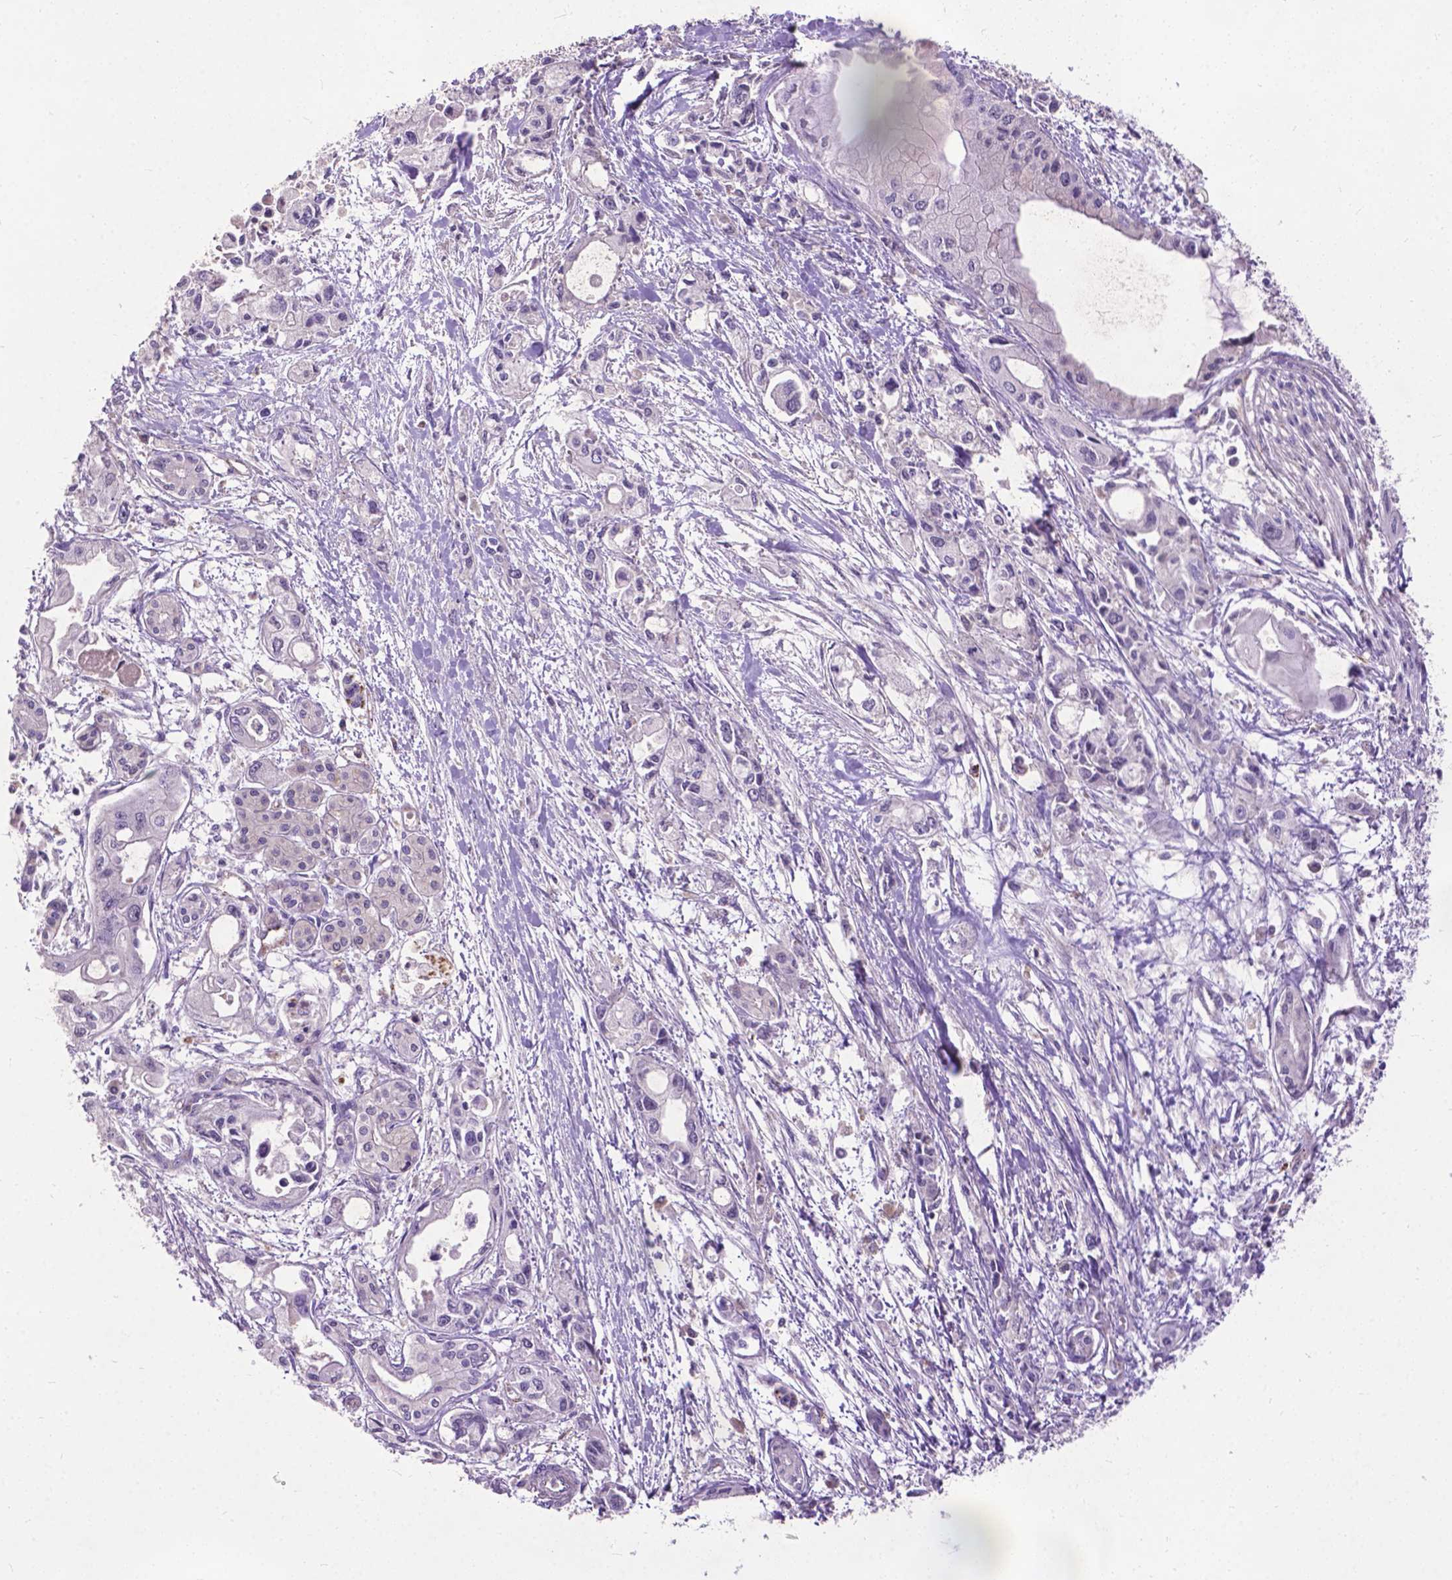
{"staining": {"intensity": "negative", "quantity": "none", "location": "none"}, "tissue": "pancreatic cancer", "cell_type": "Tumor cells", "image_type": "cancer", "snomed": [{"axis": "morphology", "description": "Adenocarcinoma, NOS"}, {"axis": "topography", "description": "Pancreas"}], "caption": "Tumor cells are negative for protein expression in human pancreatic cancer (adenocarcinoma). The staining was performed using DAB to visualize the protein expression in brown, while the nuclei were stained in blue with hematoxylin (Magnification: 20x).", "gene": "ZNF337", "patient": {"sex": "female", "age": 61}}